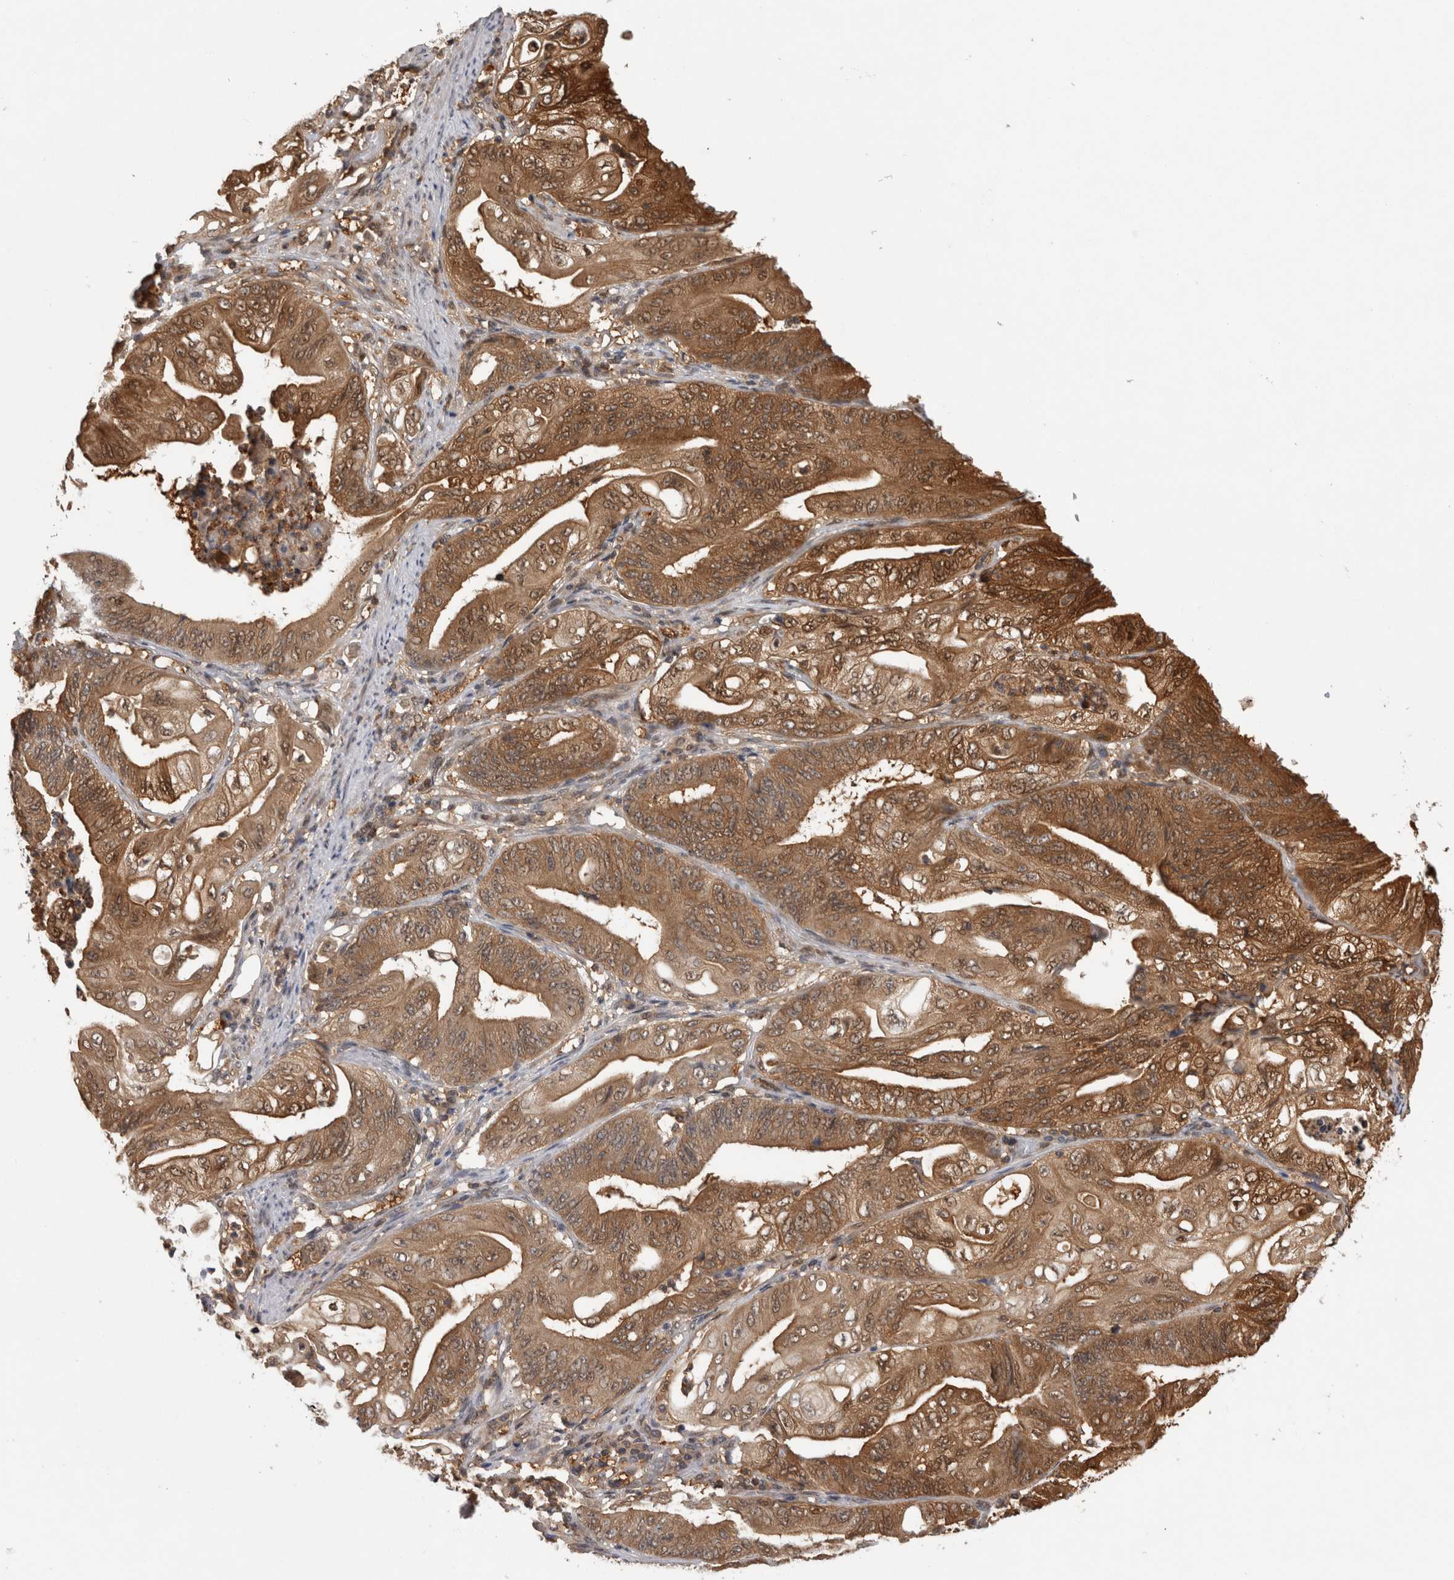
{"staining": {"intensity": "moderate", "quantity": ">75%", "location": "cytoplasmic/membranous,nuclear"}, "tissue": "stomach cancer", "cell_type": "Tumor cells", "image_type": "cancer", "snomed": [{"axis": "morphology", "description": "Adenocarcinoma, NOS"}, {"axis": "topography", "description": "Stomach"}], "caption": "A micrograph of human stomach adenocarcinoma stained for a protein displays moderate cytoplasmic/membranous and nuclear brown staining in tumor cells.", "gene": "ASTN2", "patient": {"sex": "female", "age": 73}}